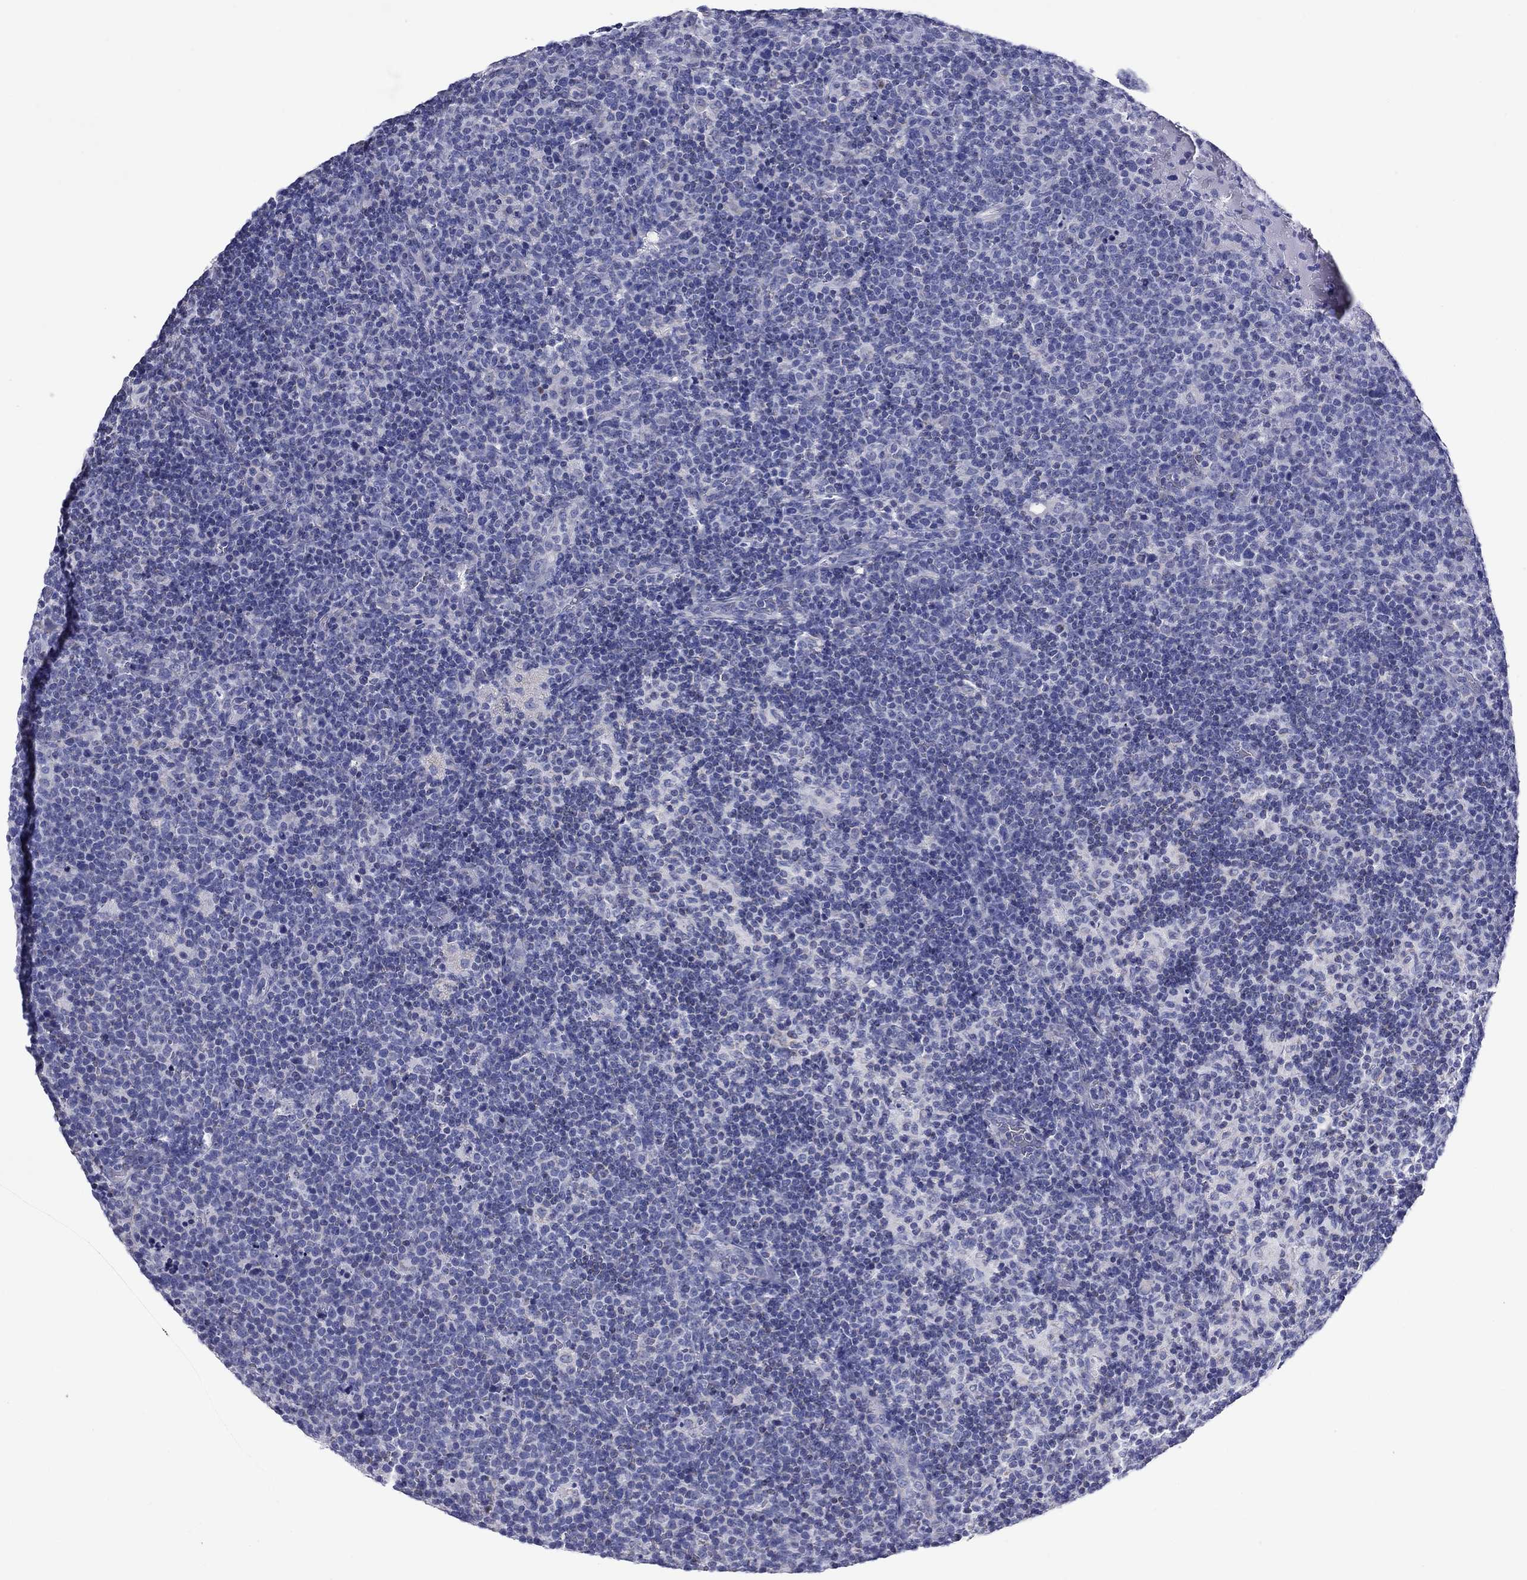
{"staining": {"intensity": "negative", "quantity": "none", "location": "none"}, "tissue": "lymphoma", "cell_type": "Tumor cells", "image_type": "cancer", "snomed": [{"axis": "morphology", "description": "Malignant lymphoma, non-Hodgkin's type, High grade"}, {"axis": "topography", "description": "Lymph node"}], "caption": "Immunohistochemistry (IHC) of human high-grade malignant lymphoma, non-Hodgkin's type exhibits no staining in tumor cells.", "gene": "ACADSB", "patient": {"sex": "male", "age": 61}}